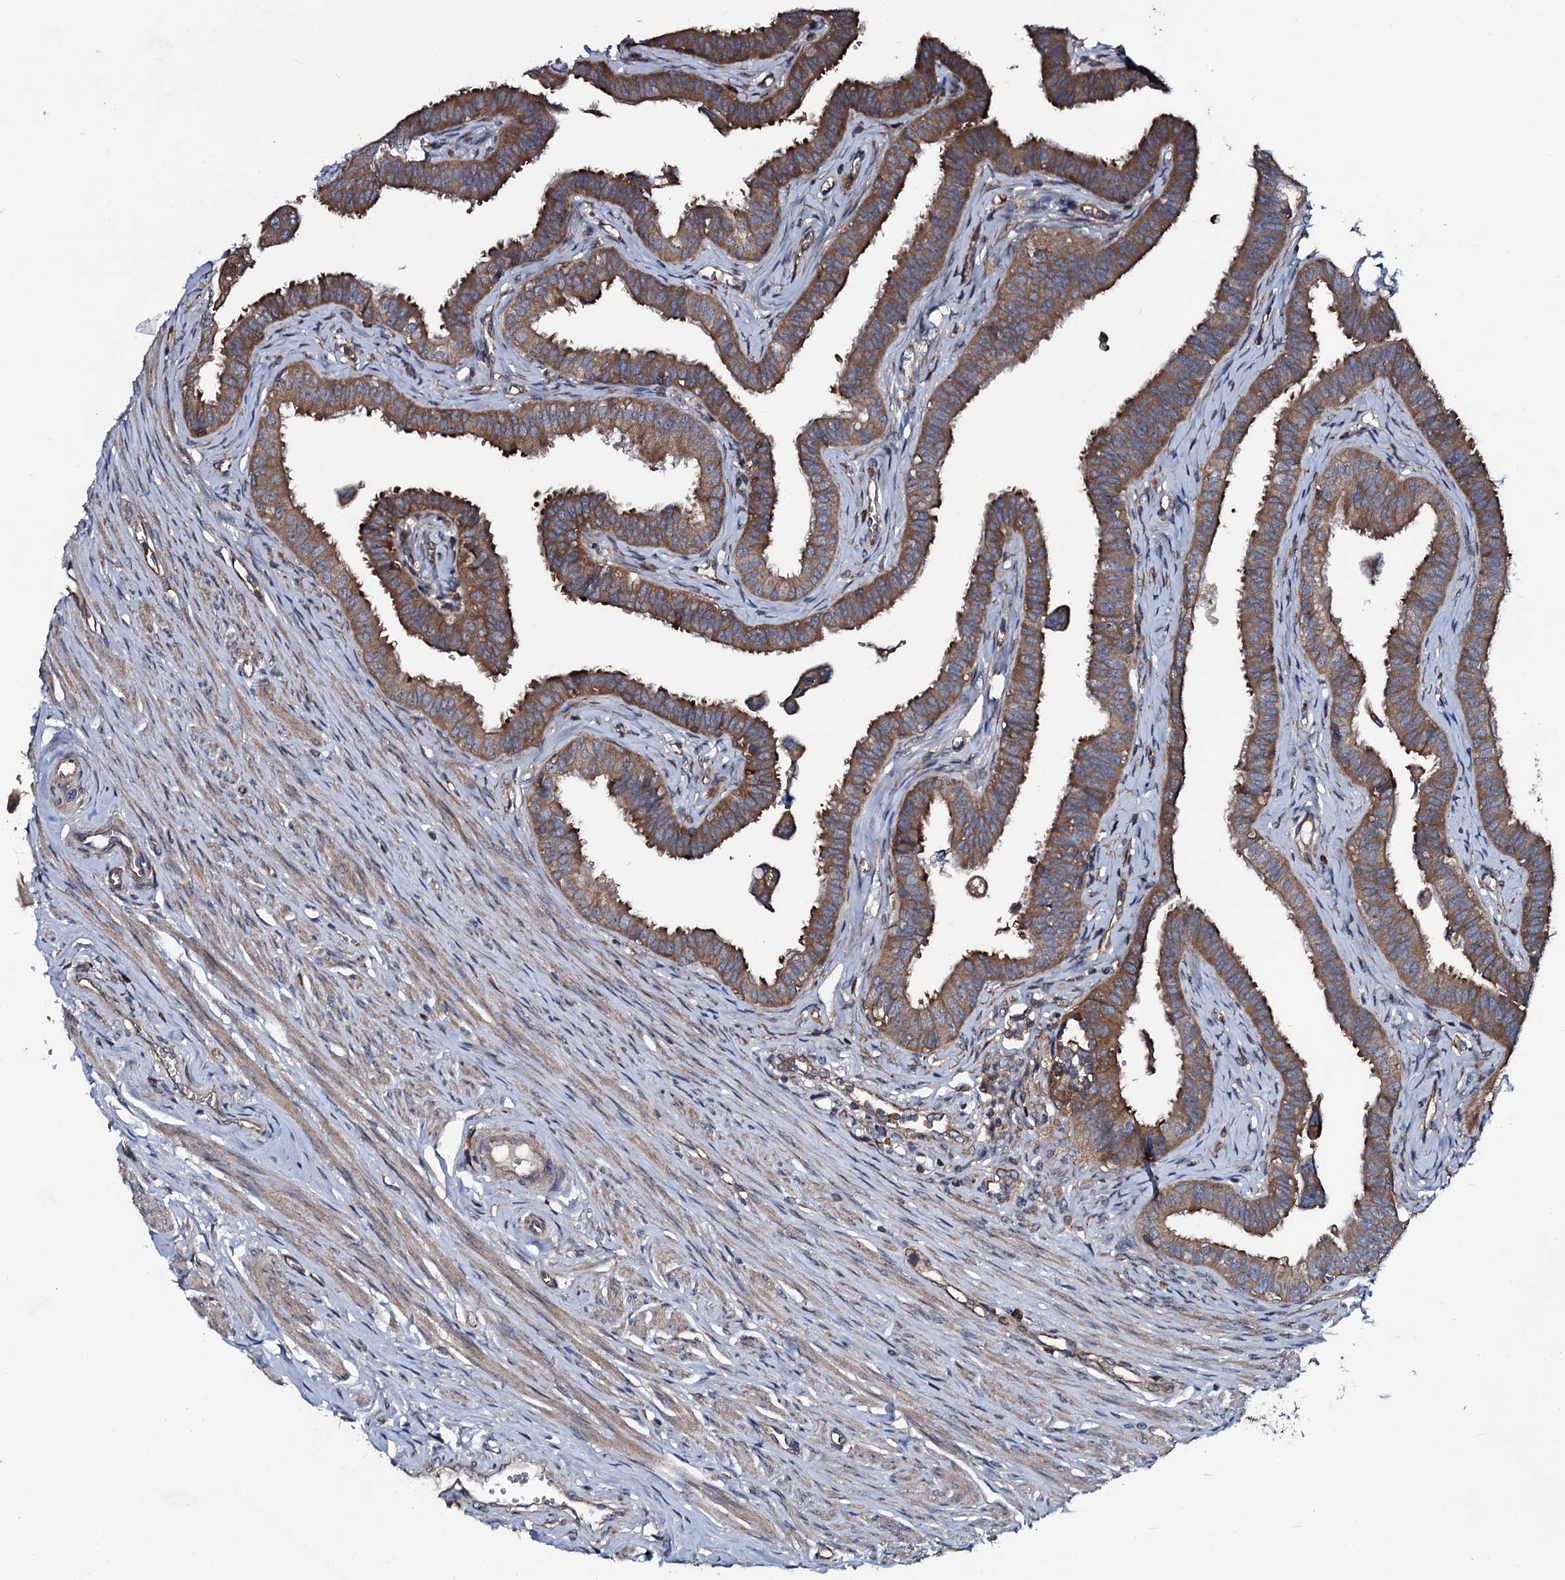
{"staining": {"intensity": "strong", "quantity": ">75%", "location": "cytoplasmic/membranous"}, "tissue": "fallopian tube", "cell_type": "Glandular cells", "image_type": "normal", "snomed": [{"axis": "morphology", "description": "Normal tissue, NOS"}, {"axis": "morphology", "description": "Carcinoma, NOS"}, {"axis": "topography", "description": "Fallopian tube"}, {"axis": "topography", "description": "Ovary"}], "caption": "Fallopian tube was stained to show a protein in brown. There is high levels of strong cytoplasmic/membranous positivity in approximately >75% of glandular cells.", "gene": "USPL1", "patient": {"sex": "female", "age": 59}}